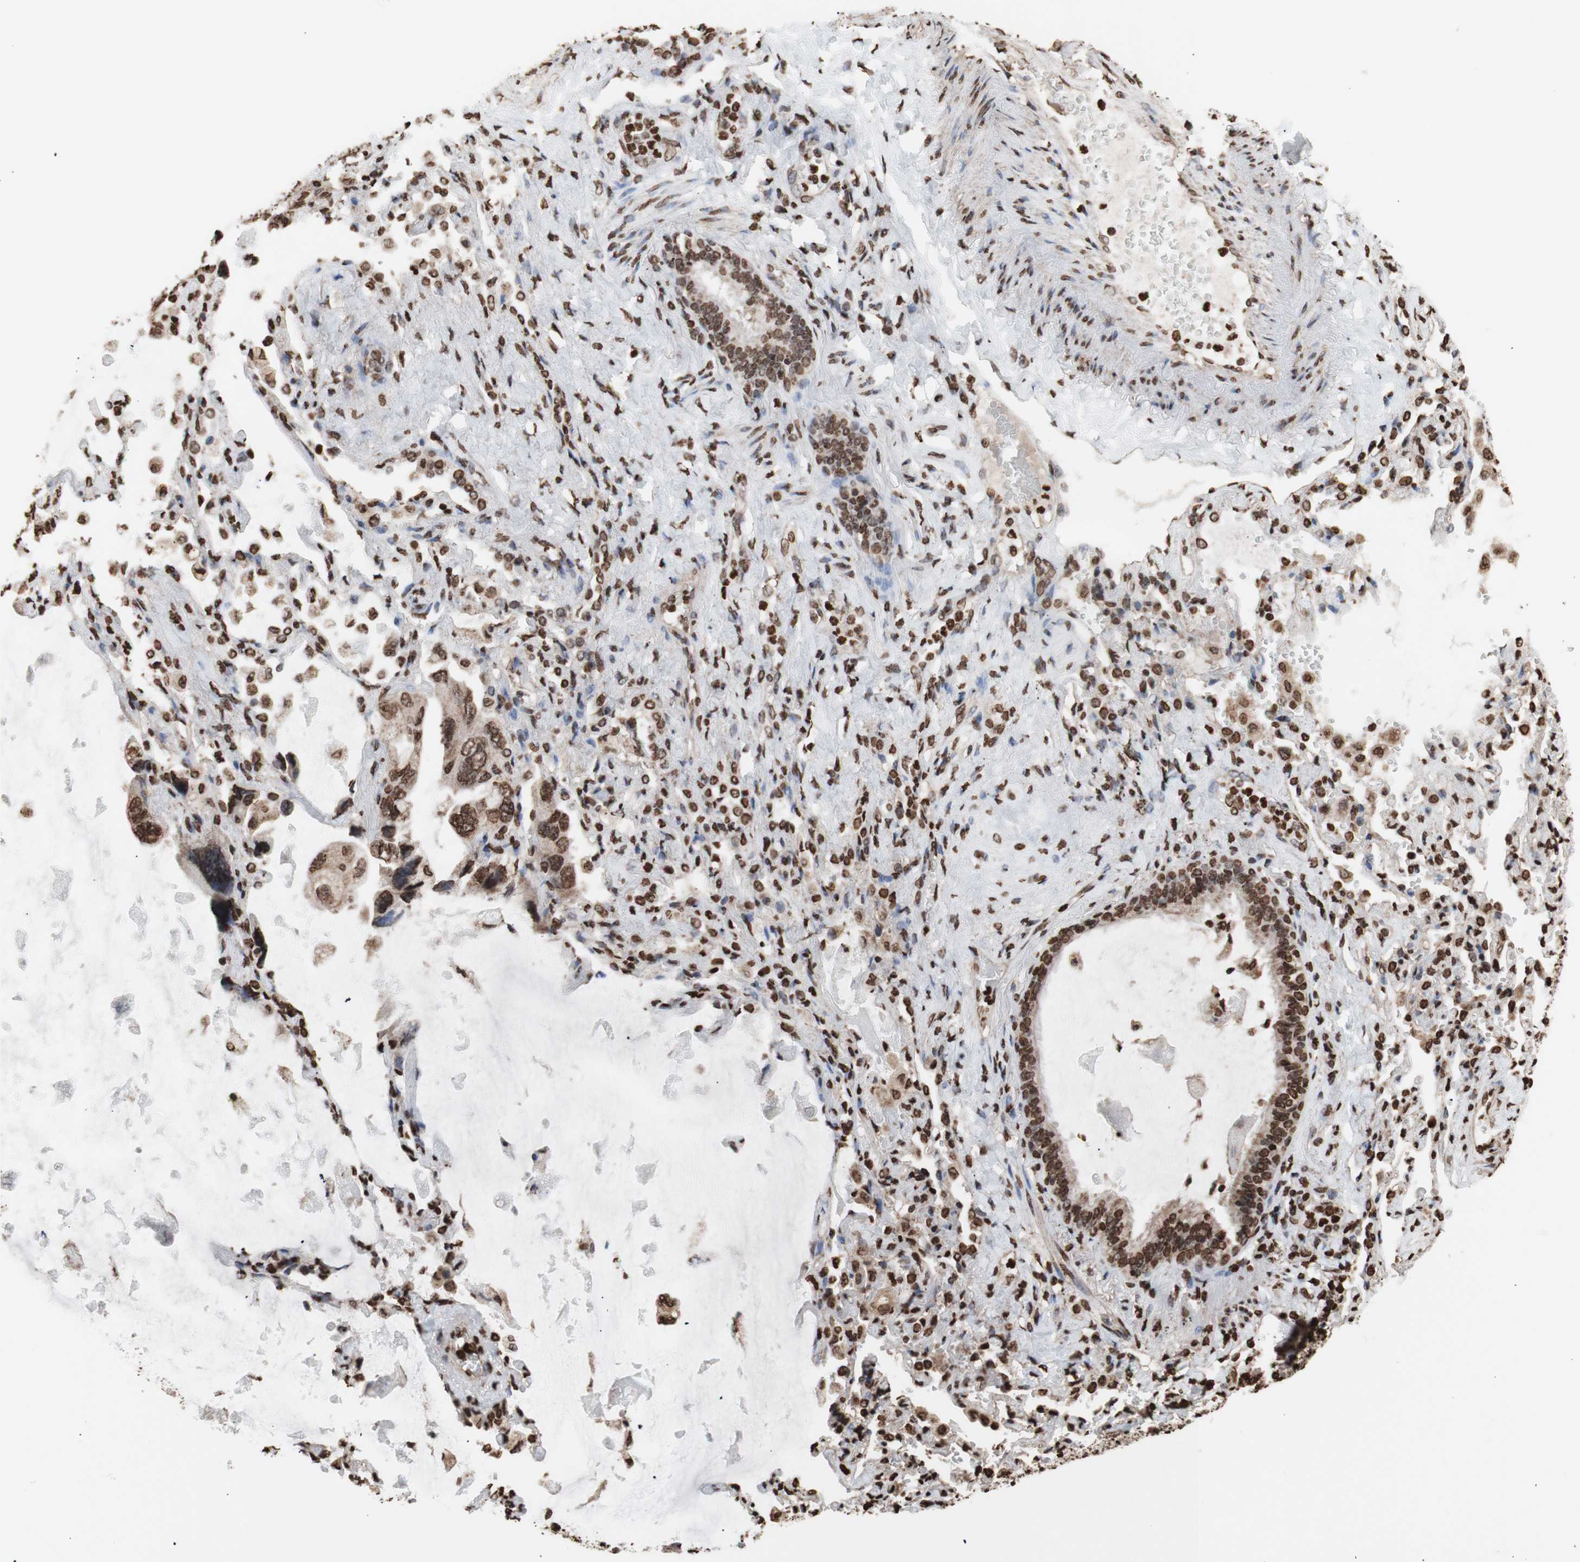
{"staining": {"intensity": "moderate", "quantity": ">75%", "location": "cytoplasmic/membranous,nuclear"}, "tissue": "lung cancer", "cell_type": "Tumor cells", "image_type": "cancer", "snomed": [{"axis": "morphology", "description": "Squamous cell carcinoma, NOS"}, {"axis": "topography", "description": "Lung"}], "caption": "Human lung cancer stained with a brown dye displays moderate cytoplasmic/membranous and nuclear positive staining in about >75% of tumor cells.", "gene": "SNAI2", "patient": {"sex": "female", "age": 73}}